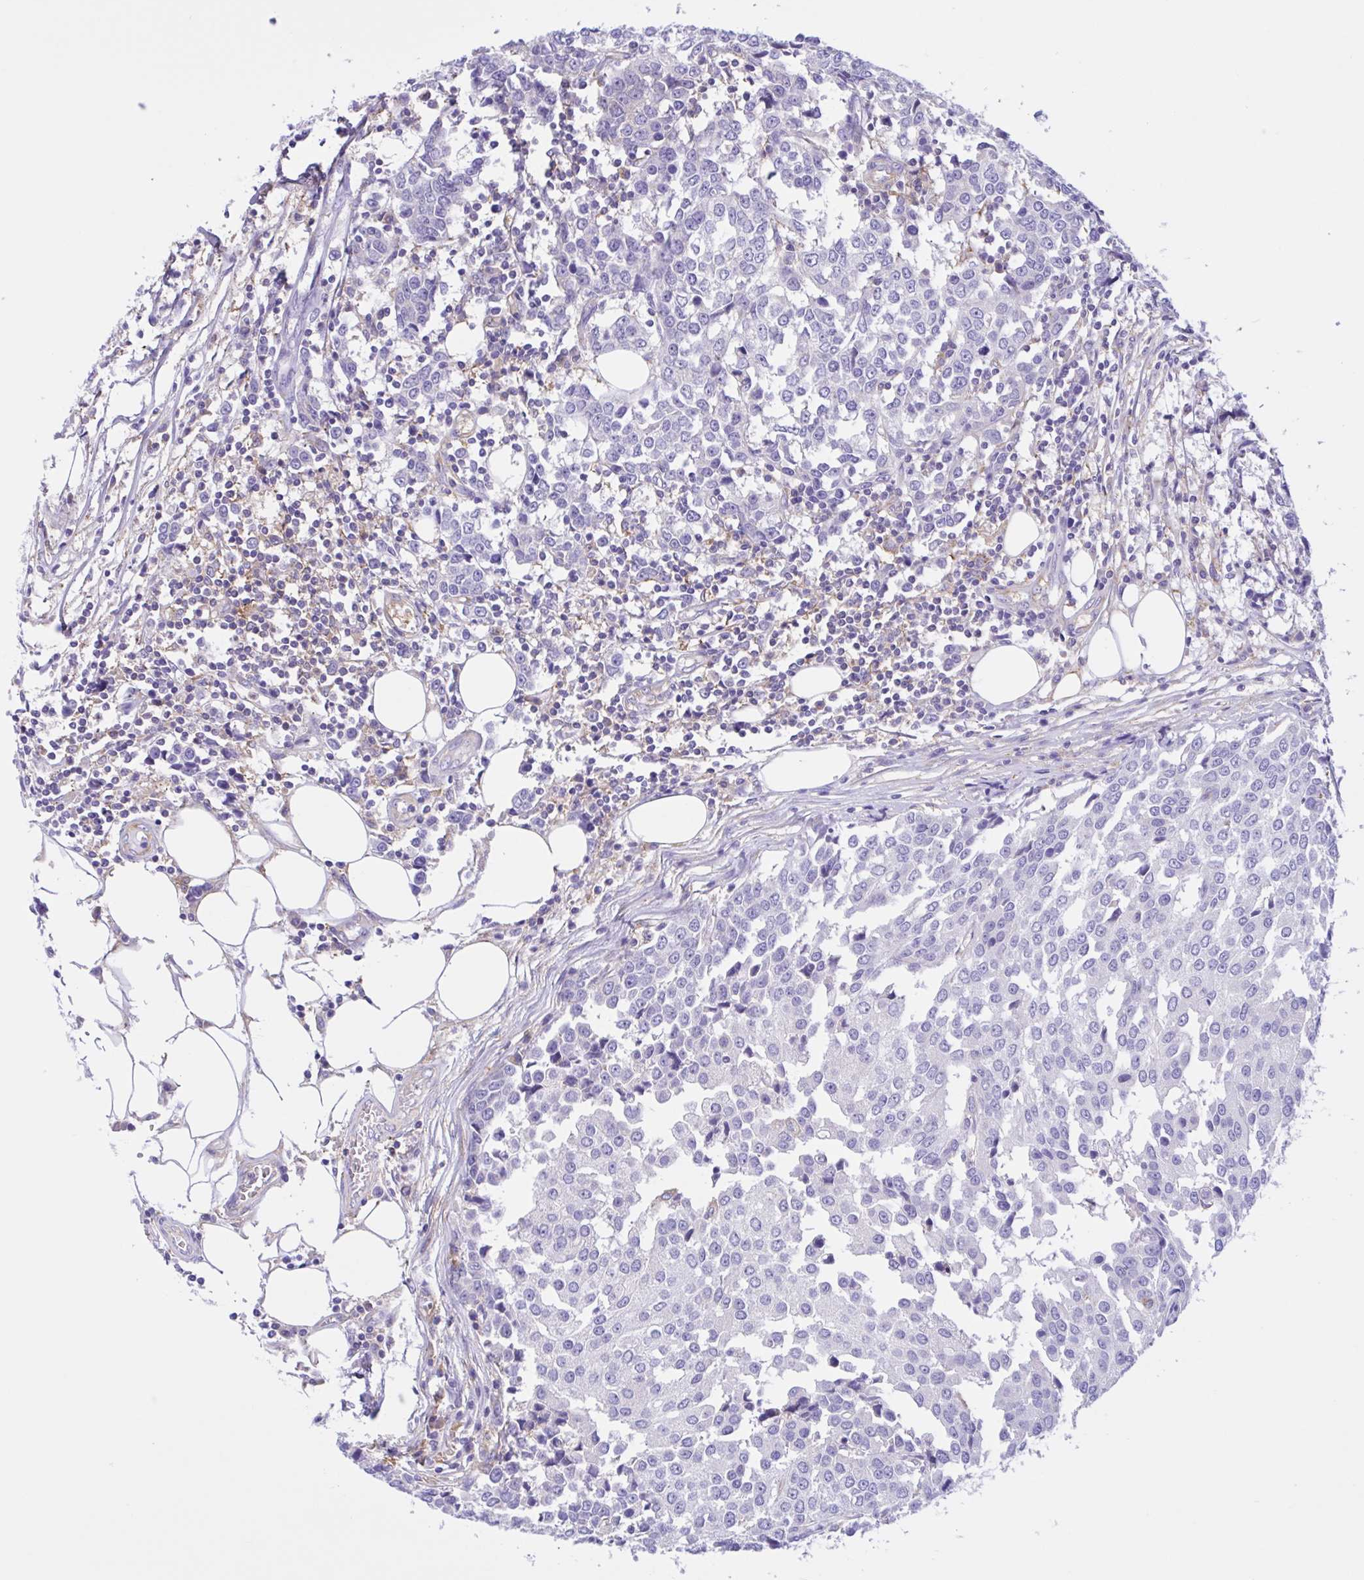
{"staining": {"intensity": "negative", "quantity": "none", "location": "none"}, "tissue": "breast cancer", "cell_type": "Tumor cells", "image_type": "cancer", "snomed": [{"axis": "morphology", "description": "Duct carcinoma"}, {"axis": "topography", "description": "Breast"}], "caption": "Immunohistochemistry (IHC) histopathology image of breast intraductal carcinoma stained for a protein (brown), which displays no staining in tumor cells. The staining is performed using DAB brown chromogen with nuclei counter-stained in using hematoxylin.", "gene": "OR51M1", "patient": {"sex": "female", "age": 80}}